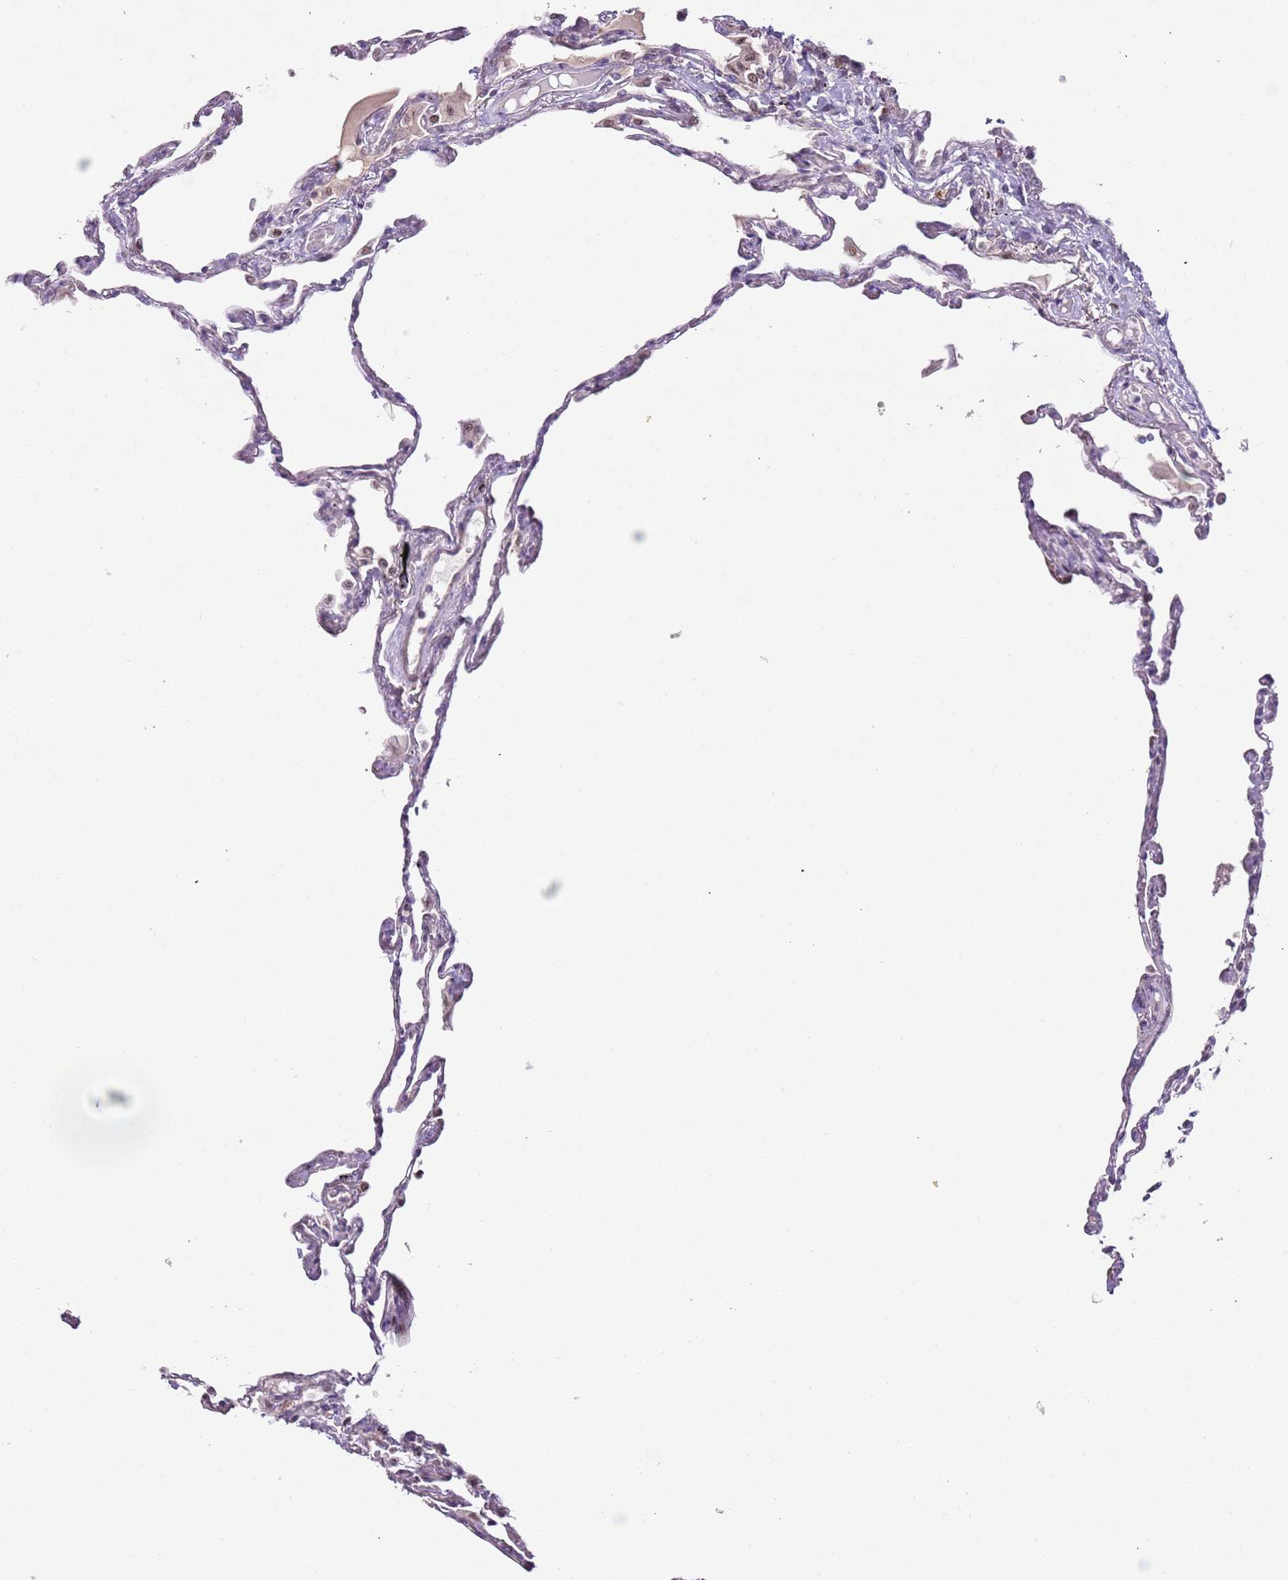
{"staining": {"intensity": "moderate", "quantity": "<25%", "location": "nuclear"}, "tissue": "lung", "cell_type": "Alveolar cells", "image_type": "normal", "snomed": [{"axis": "morphology", "description": "Normal tissue, NOS"}, {"axis": "topography", "description": "Lung"}], "caption": "DAB immunohistochemical staining of normal human lung reveals moderate nuclear protein expression in about <25% of alveolar cells.", "gene": "RMND5B", "patient": {"sex": "female", "age": 67}}